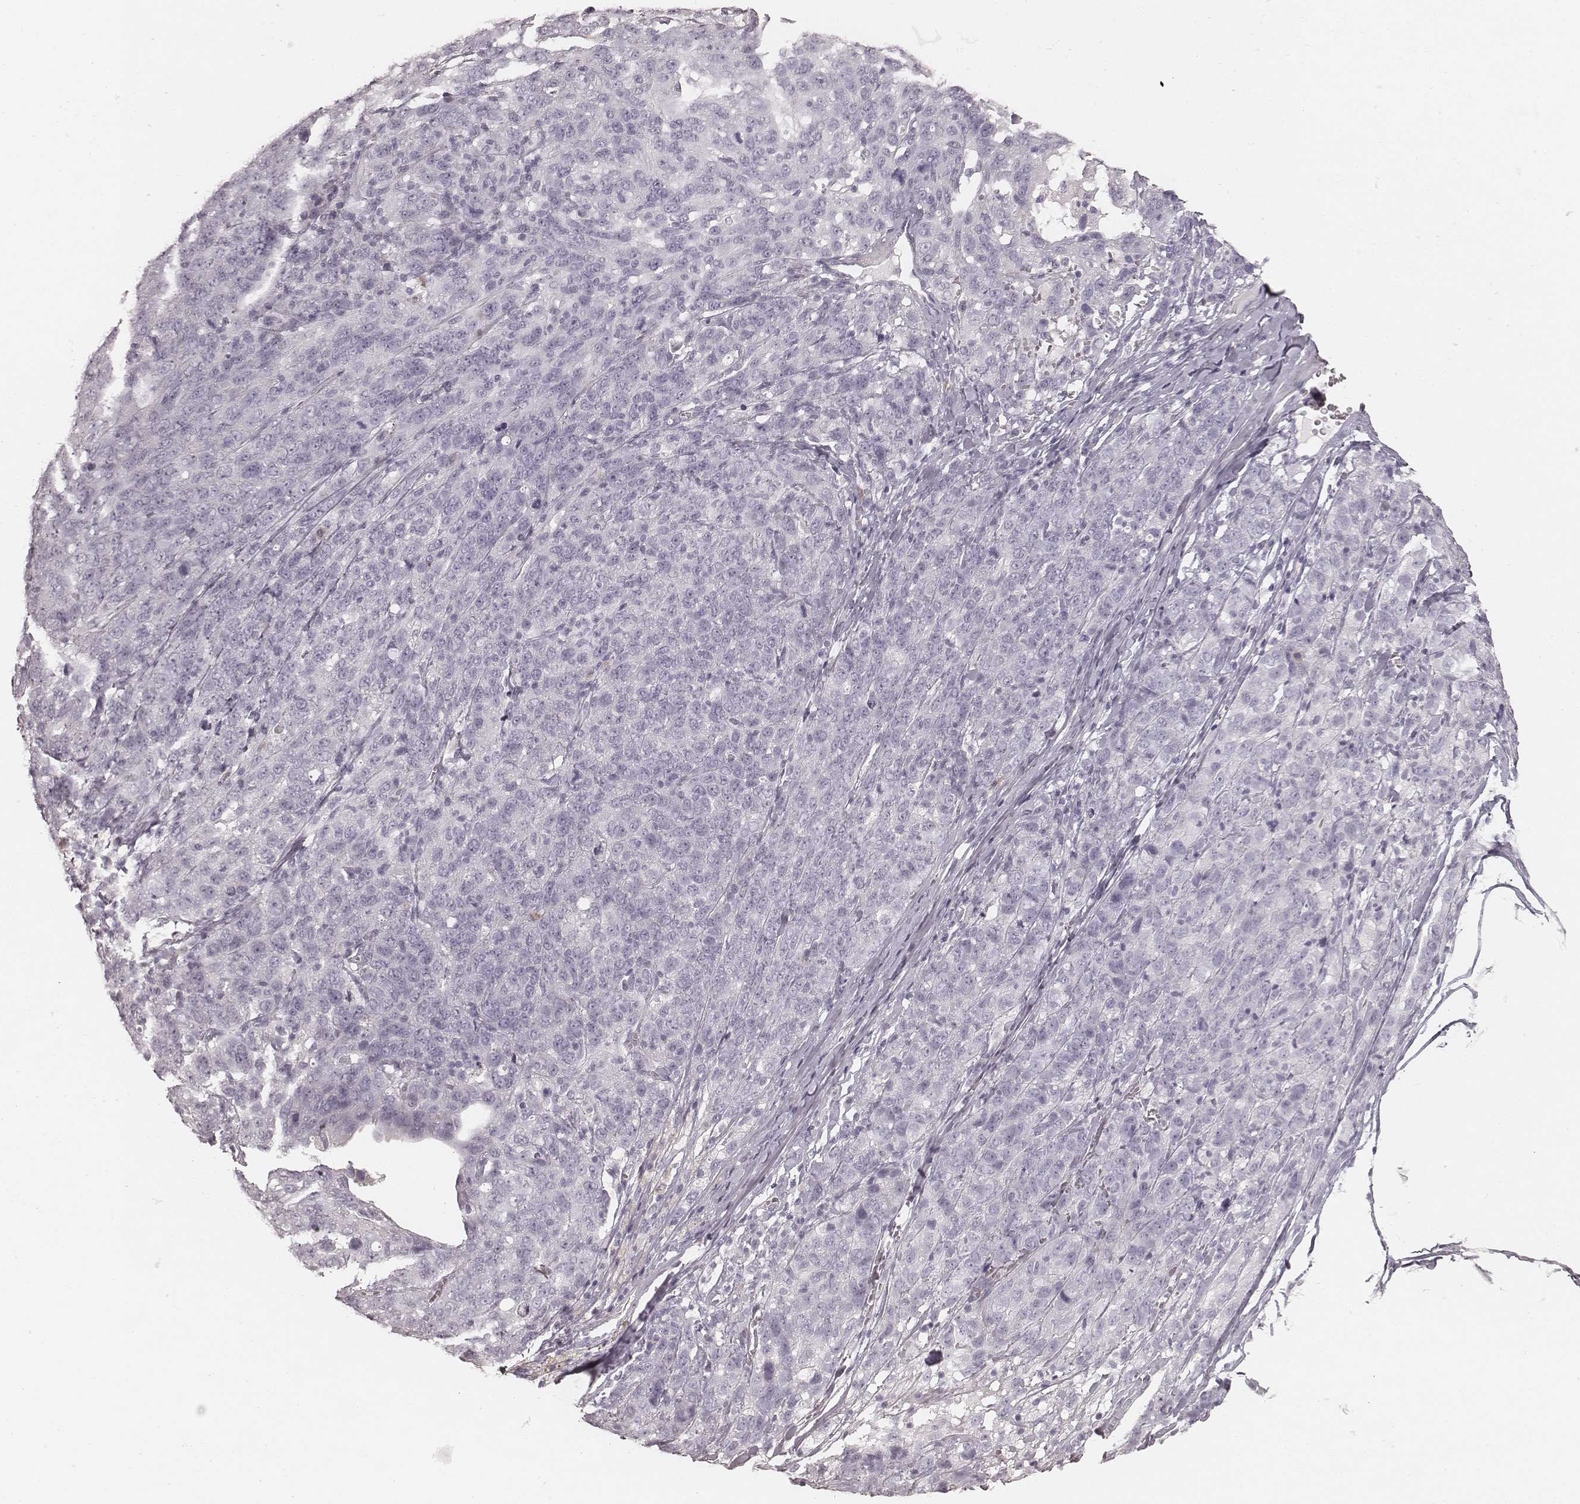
{"staining": {"intensity": "negative", "quantity": "none", "location": "none"}, "tissue": "ovarian cancer", "cell_type": "Tumor cells", "image_type": "cancer", "snomed": [{"axis": "morphology", "description": "Cystadenocarcinoma, serous, NOS"}, {"axis": "topography", "description": "Ovary"}], "caption": "Immunohistochemical staining of serous cystadenocarcinoma (ovarian) exhibits no significant positivity in tumor cells.", "gene": "KRT82", "patient": {"sex": "female", "age": 71}}